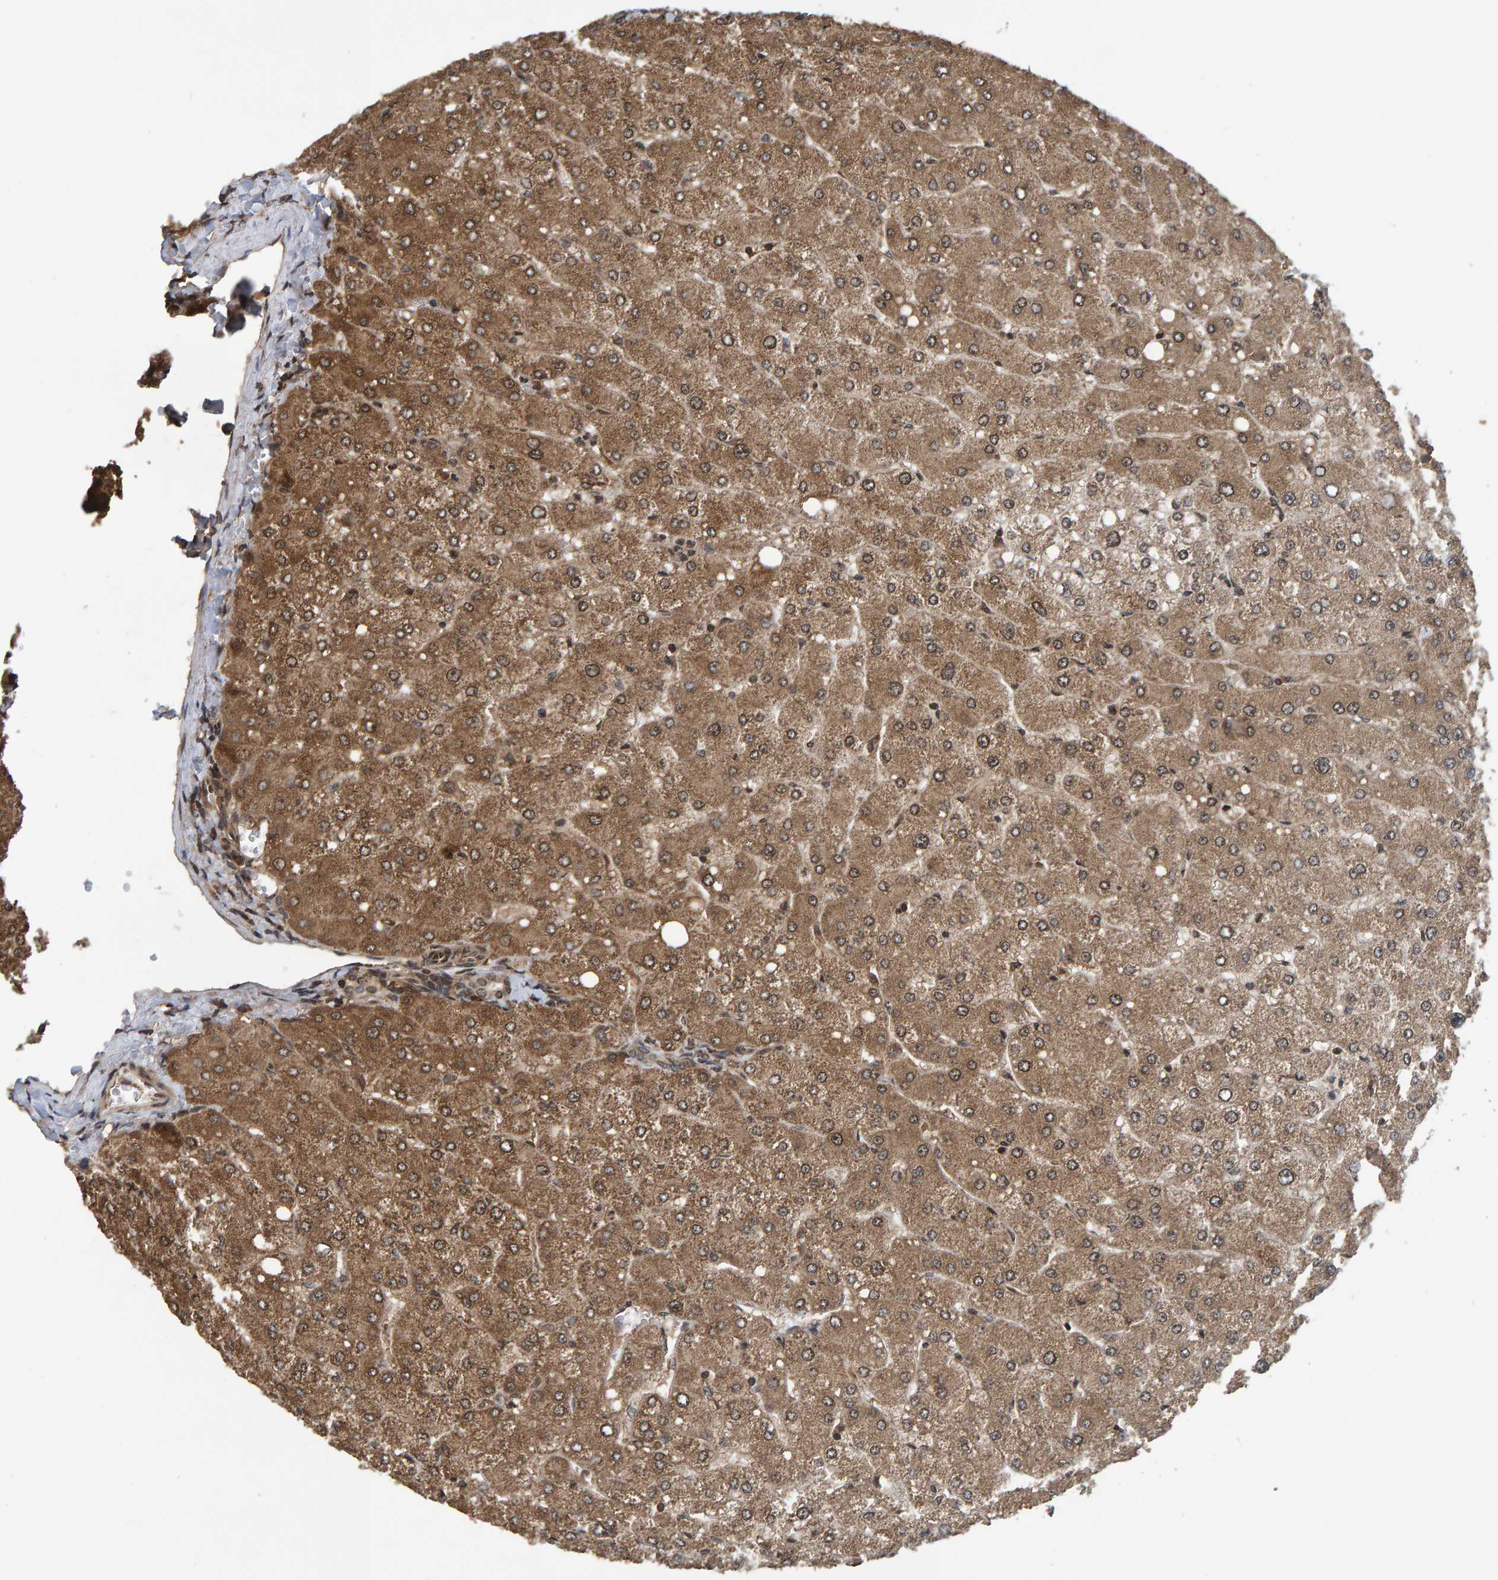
{"staining": {"intensity": "weak", "quantity": ">75%", "location": "cytoplasmic/membranous,nuclear"}, "tissue": "liver", "cell_type": "Cholangiocytes", "image_type": "normal", "snomed": [{"axis": "morphology", "description": "Normal tissue, NOS"}, {"axis": "topography", "description": "Liver"}], "caption": "Unremarkable liver reveals weak cytoplasmic/membranous,nuclear positivity in about >75% of cholangiocytes (brown staining indicates protein expression, while blue staining denotes nuclei)..", "gene": "GAB2", "patient": {"sex": "male", "age": 55}}